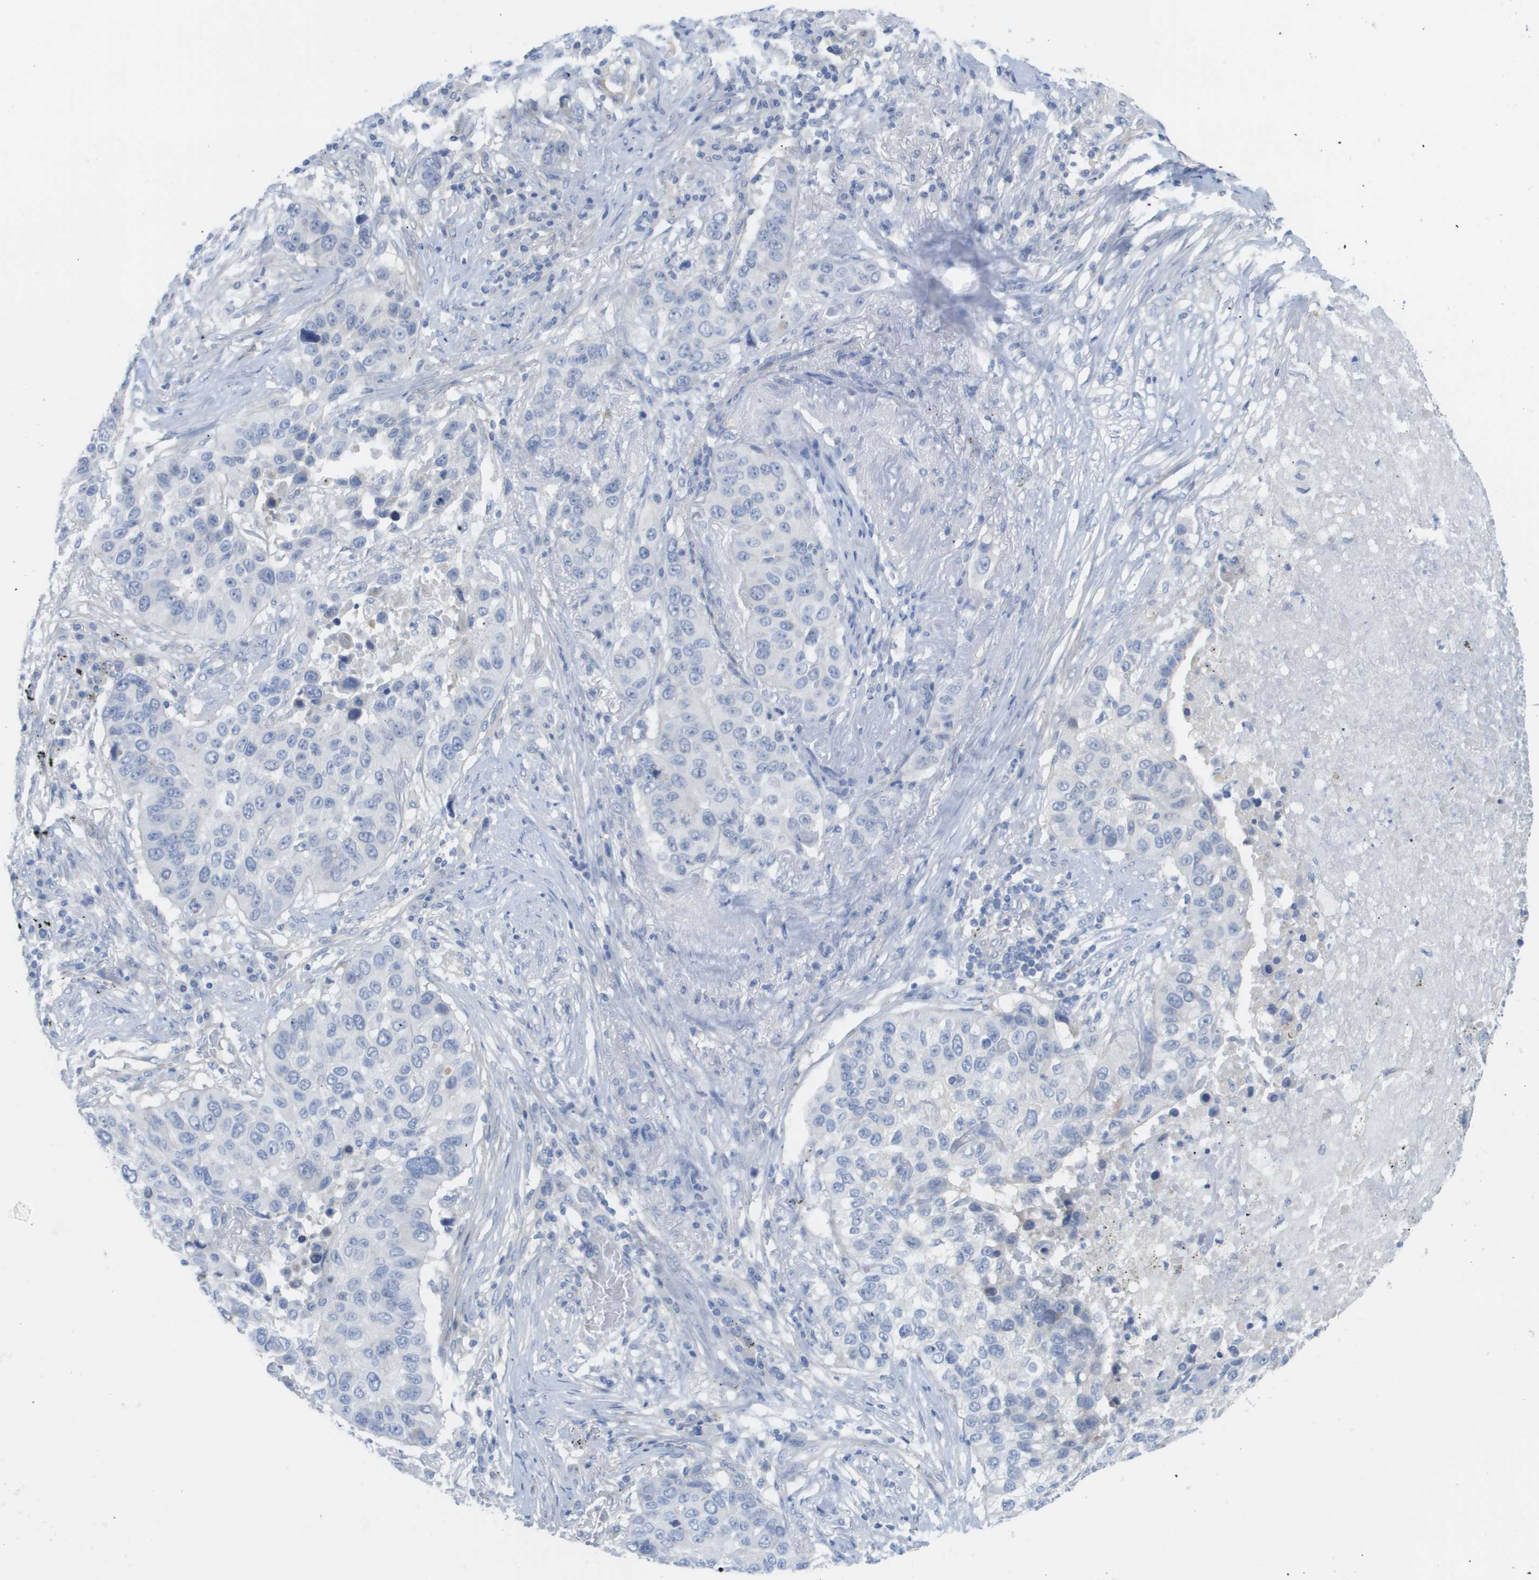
{"staining": {"intensity": "negative", "quantity": "none", "location": "none"}, "tissue": "lung cancer", "cell_type": "Tumor cells", "image_type": "cancer", "snomed": [{"axis": "morphology", "description": "Squamous cell carcinoma, NOS"}, {"axis": "topography", "description": "Lung"}], "caption": "Protein analysis of squamous cell carcinoma (lung) reveals no significant expression in tumor cells. The staining was performed using DAB to visualize the protein expression in brown, while the nuclei were stained in blue with hematoxylin (Magnification: 20x).", "gene": "MYL3", "patient": {"sex": "male", "age": 57}}